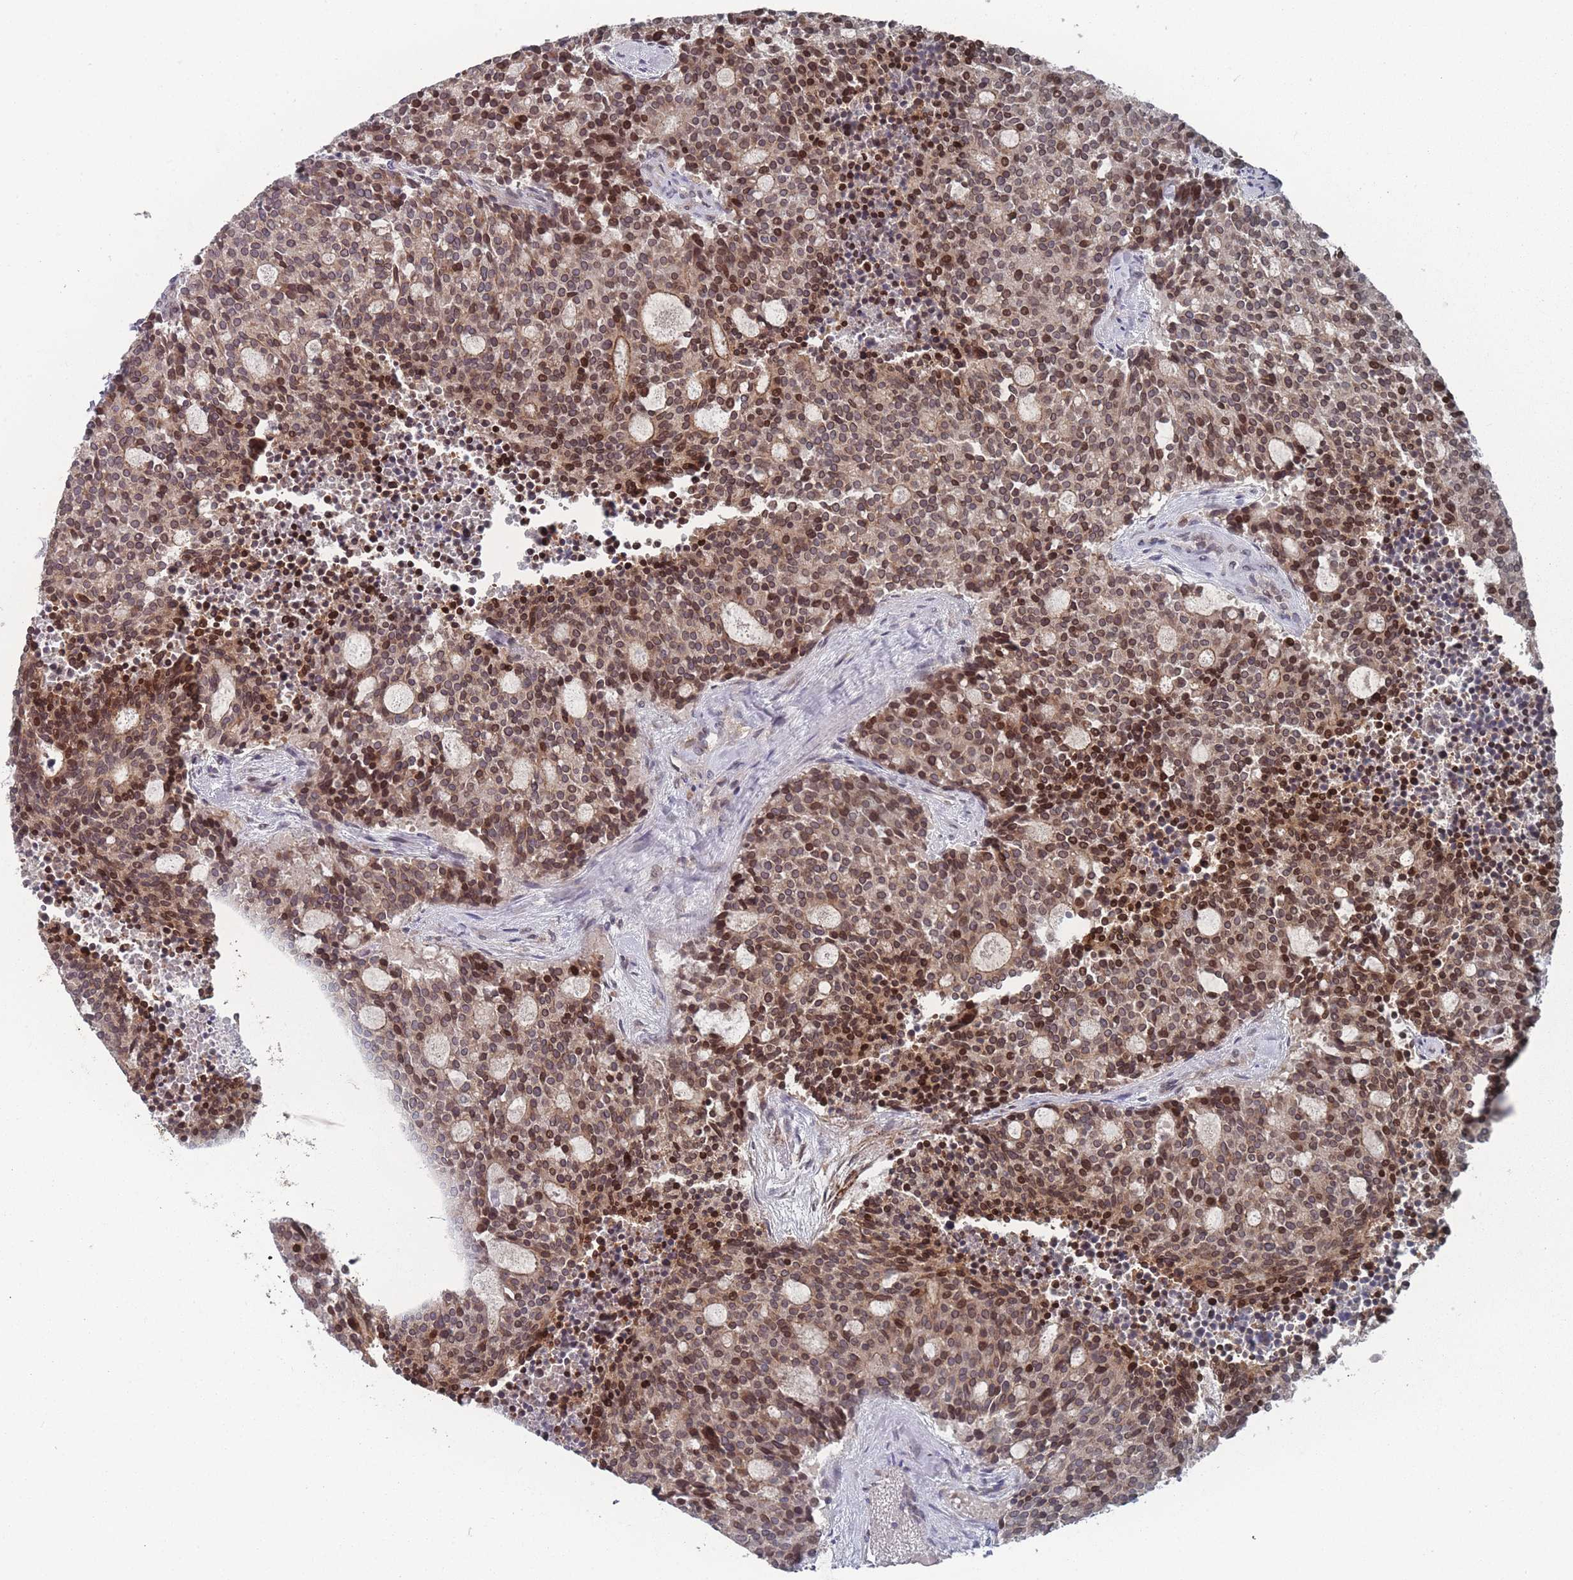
{"staining": {"intensity": "moderate", "quantity": ">75%", "location": "cytoplasmic/membranous,nuclear"}, "tissue": "carcinoid", "cell_type": "Tumor cells", "image_type": "cancer", "snomed": [{"axis": "morphology", "description": "Carcinoid, malignant, NOS"}, {"axis": "topography", "description": "Pancreas"}], "caption": "Tumor cells reveal medium levels of moderate cytoplasmic/membranous and nuclear expression in approximately >75% of cells in human carcinoid. The staining is performed using DAB brown chromogen to label protein expression. The nuclei are counter-stained blue using hematoxylin.", "gene": "TBC1D25", "patient": {"sex": "female", "age": 54}}